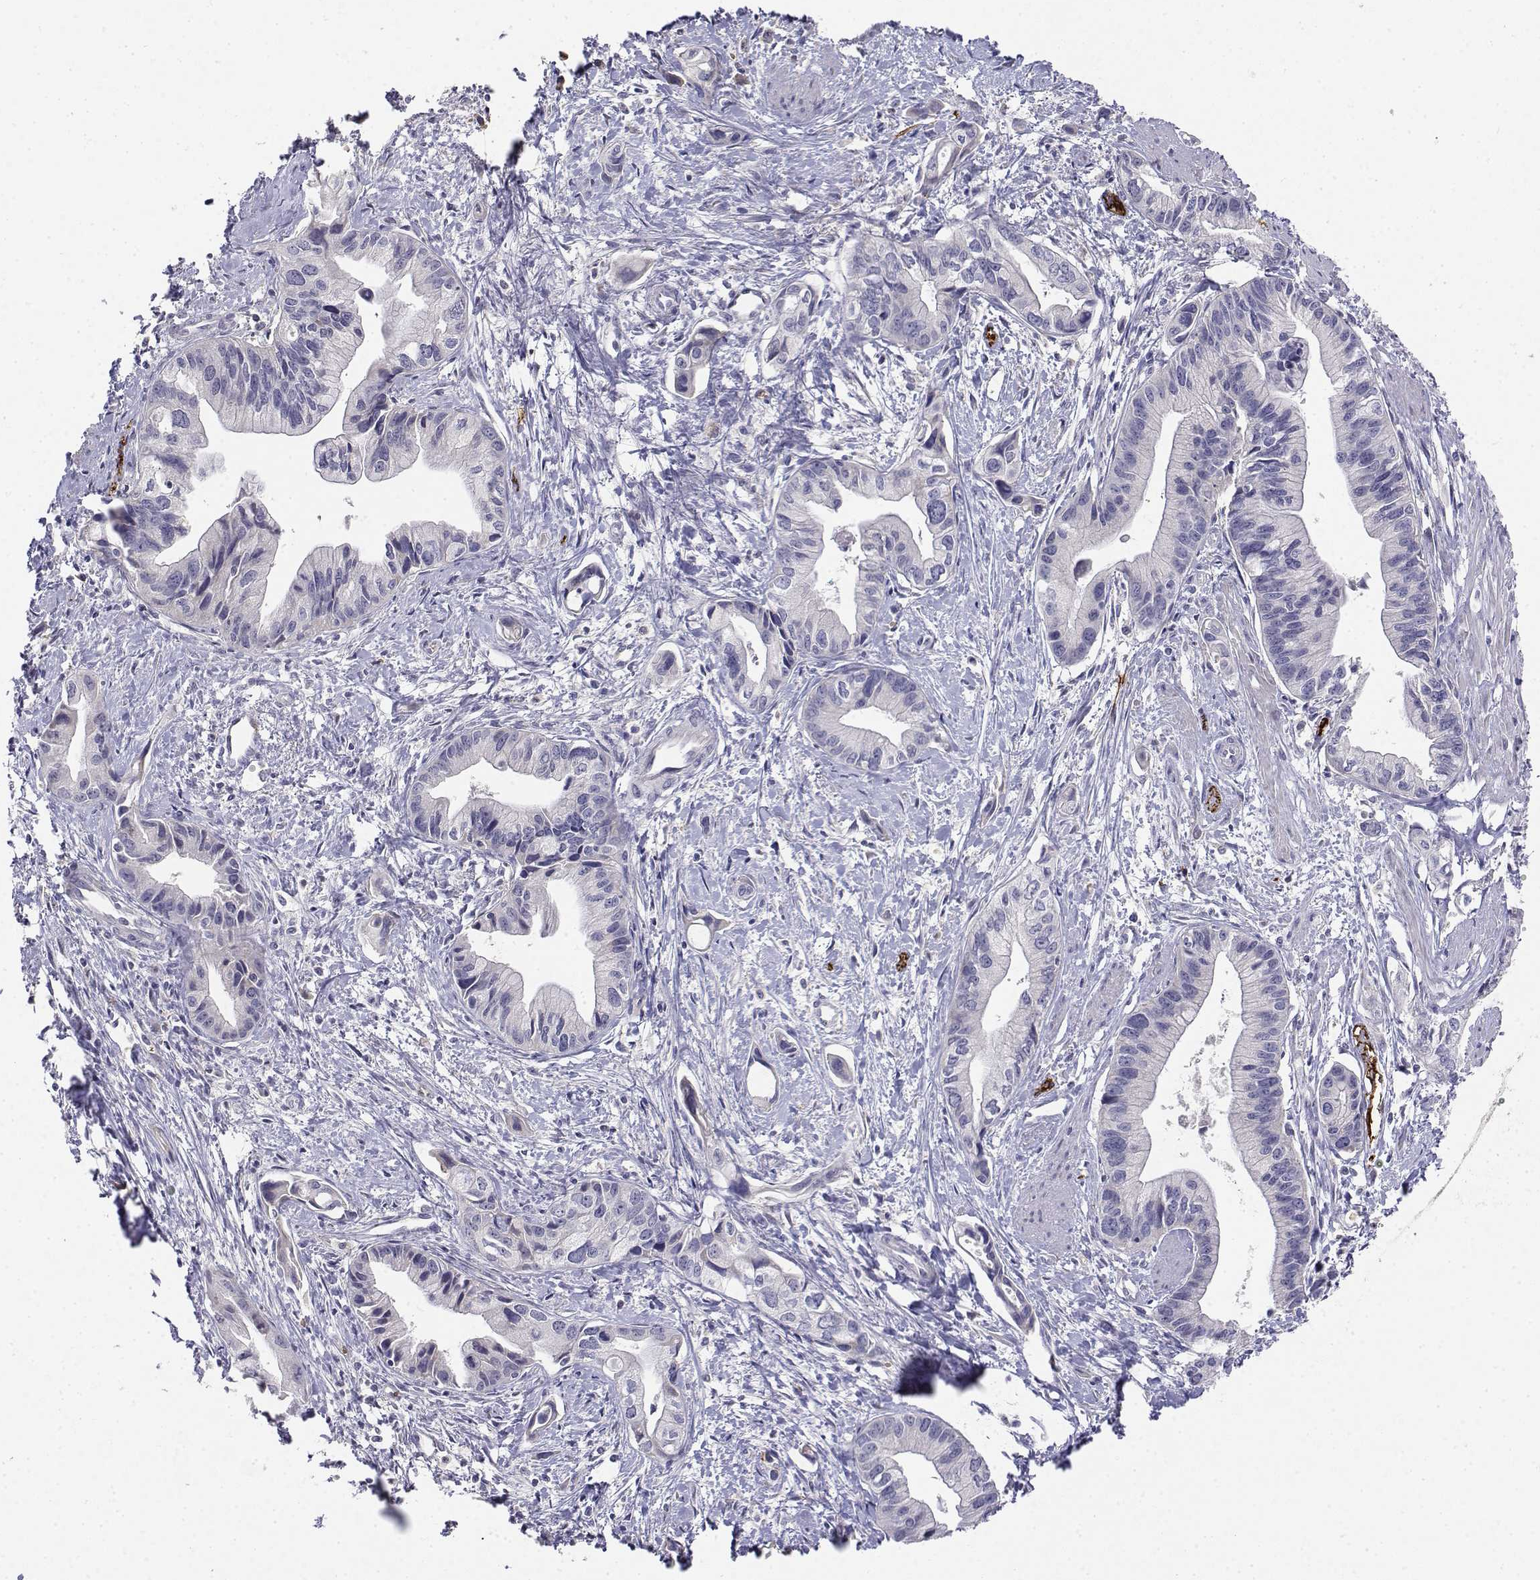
{"staining": {"intensity": "negative", "quantity": "none", "location": "none"}, "tissue": "pancreatic cancer", "cell_type": "Tumor cells", "image_type": "cancer", "snomed": [{"axis": "morphology", "description": "Adenocarcinoma, NOS"}, {"axis": "topography", "description": "Pancreas"}], "caption": "Immunohistochemical staining of pancreatic cancer (adenocarcinoma) demonstrates no significant staining in tumor cells.", "gene": "CADM1", "patient": {"sex": "female", "age": 61}}